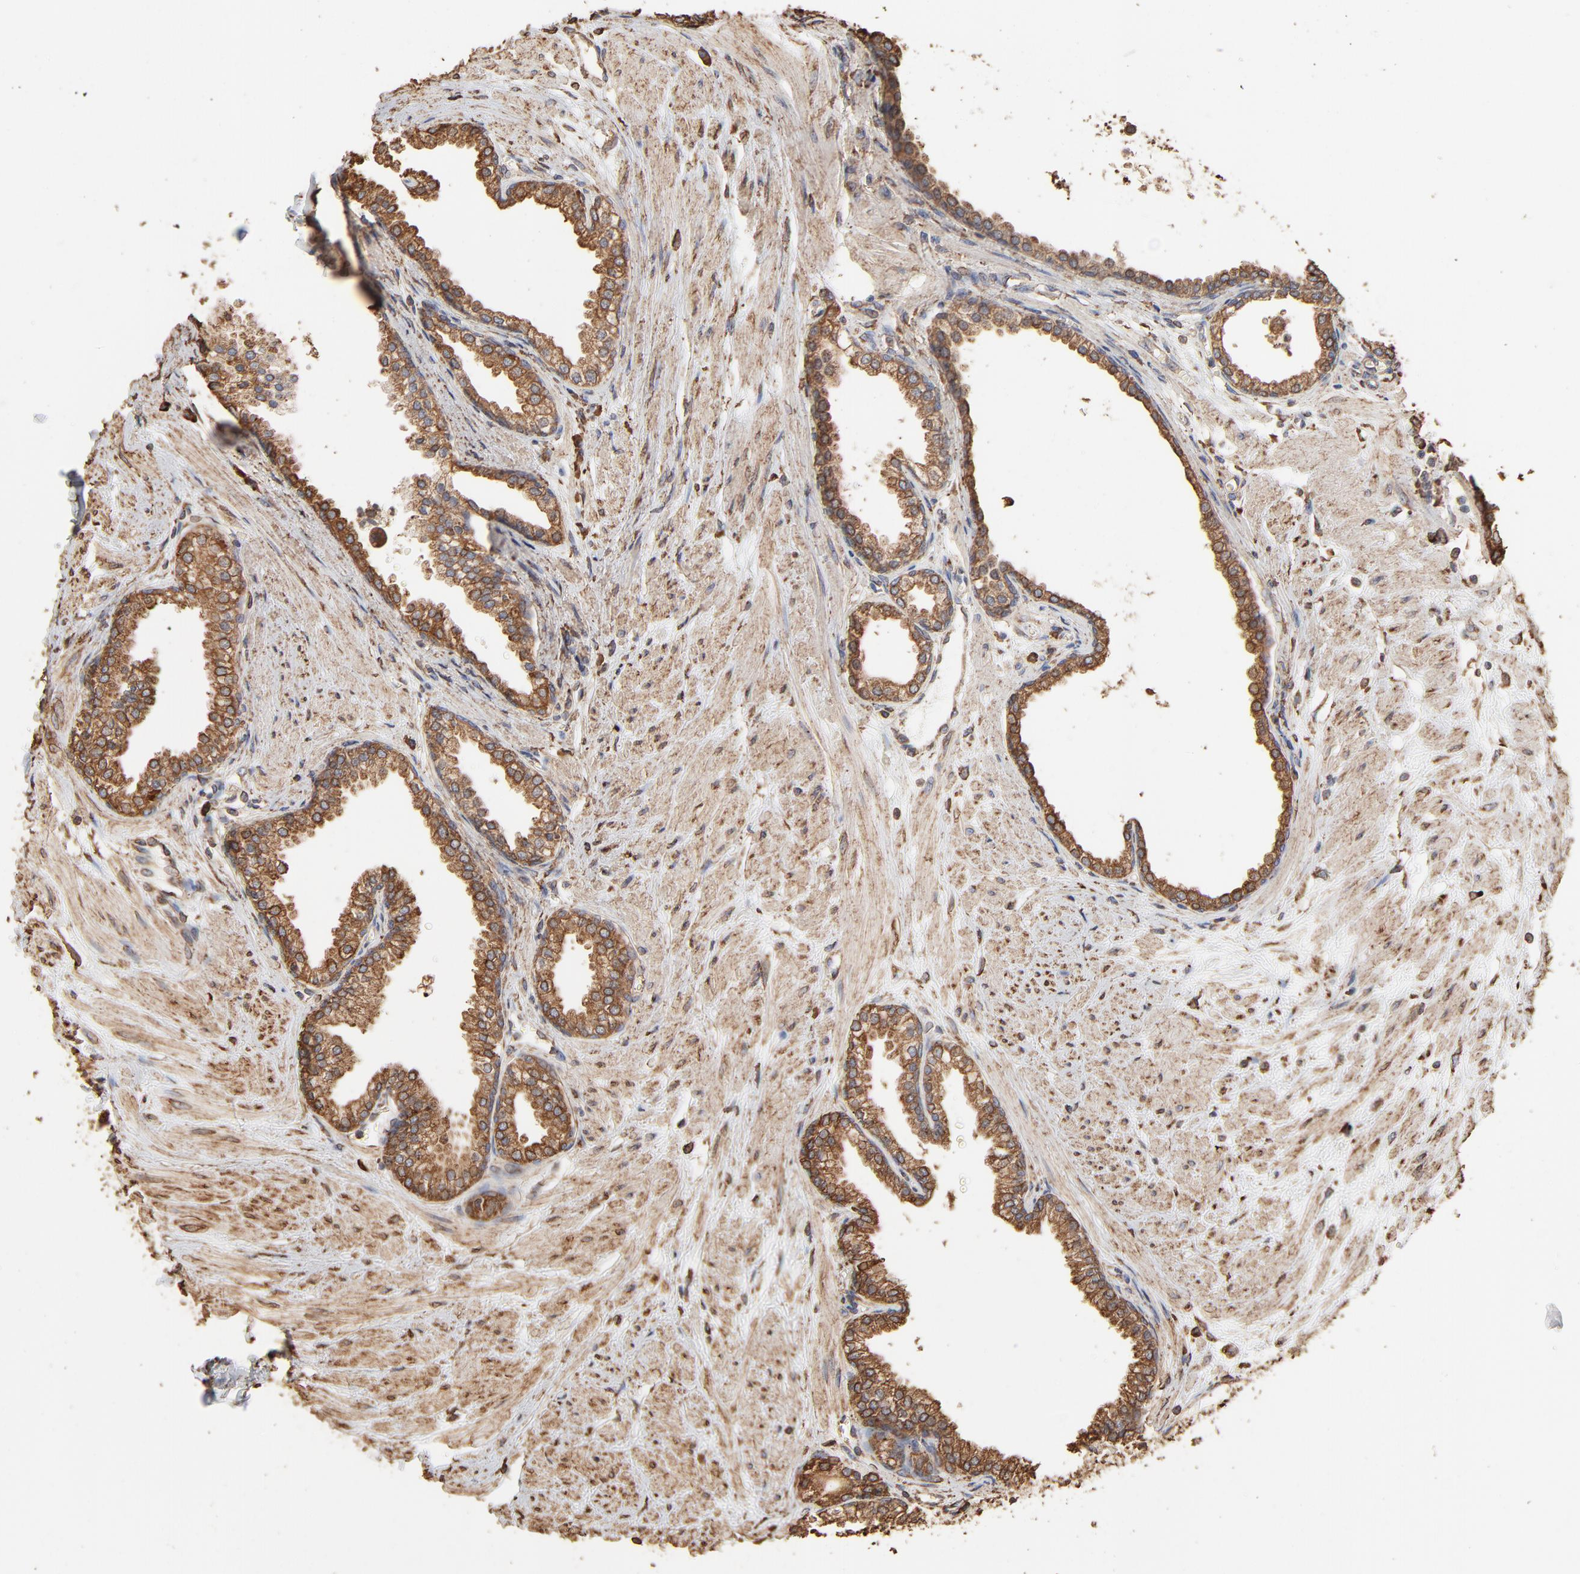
{"staining": {"intensity": "moderate", "quantity": ">75%", "location": "cytoplasmic/membranous"}, "tissue": "prostate", "cell_type": "Glandular cells", "image_type": "normal", "snomed": [{"axis": "morphology", "description": "Normal tissue, NOS"}, {"axis": "topography", "description": "Prostate"}], "caption": "A medium amount of moderate cytoplasmic/membranous expression is appreciated in approximately >75% of glandular cells in normal prostate.", "gene": "PDIA3", "patient": {"sex": "male", "age": 64}}